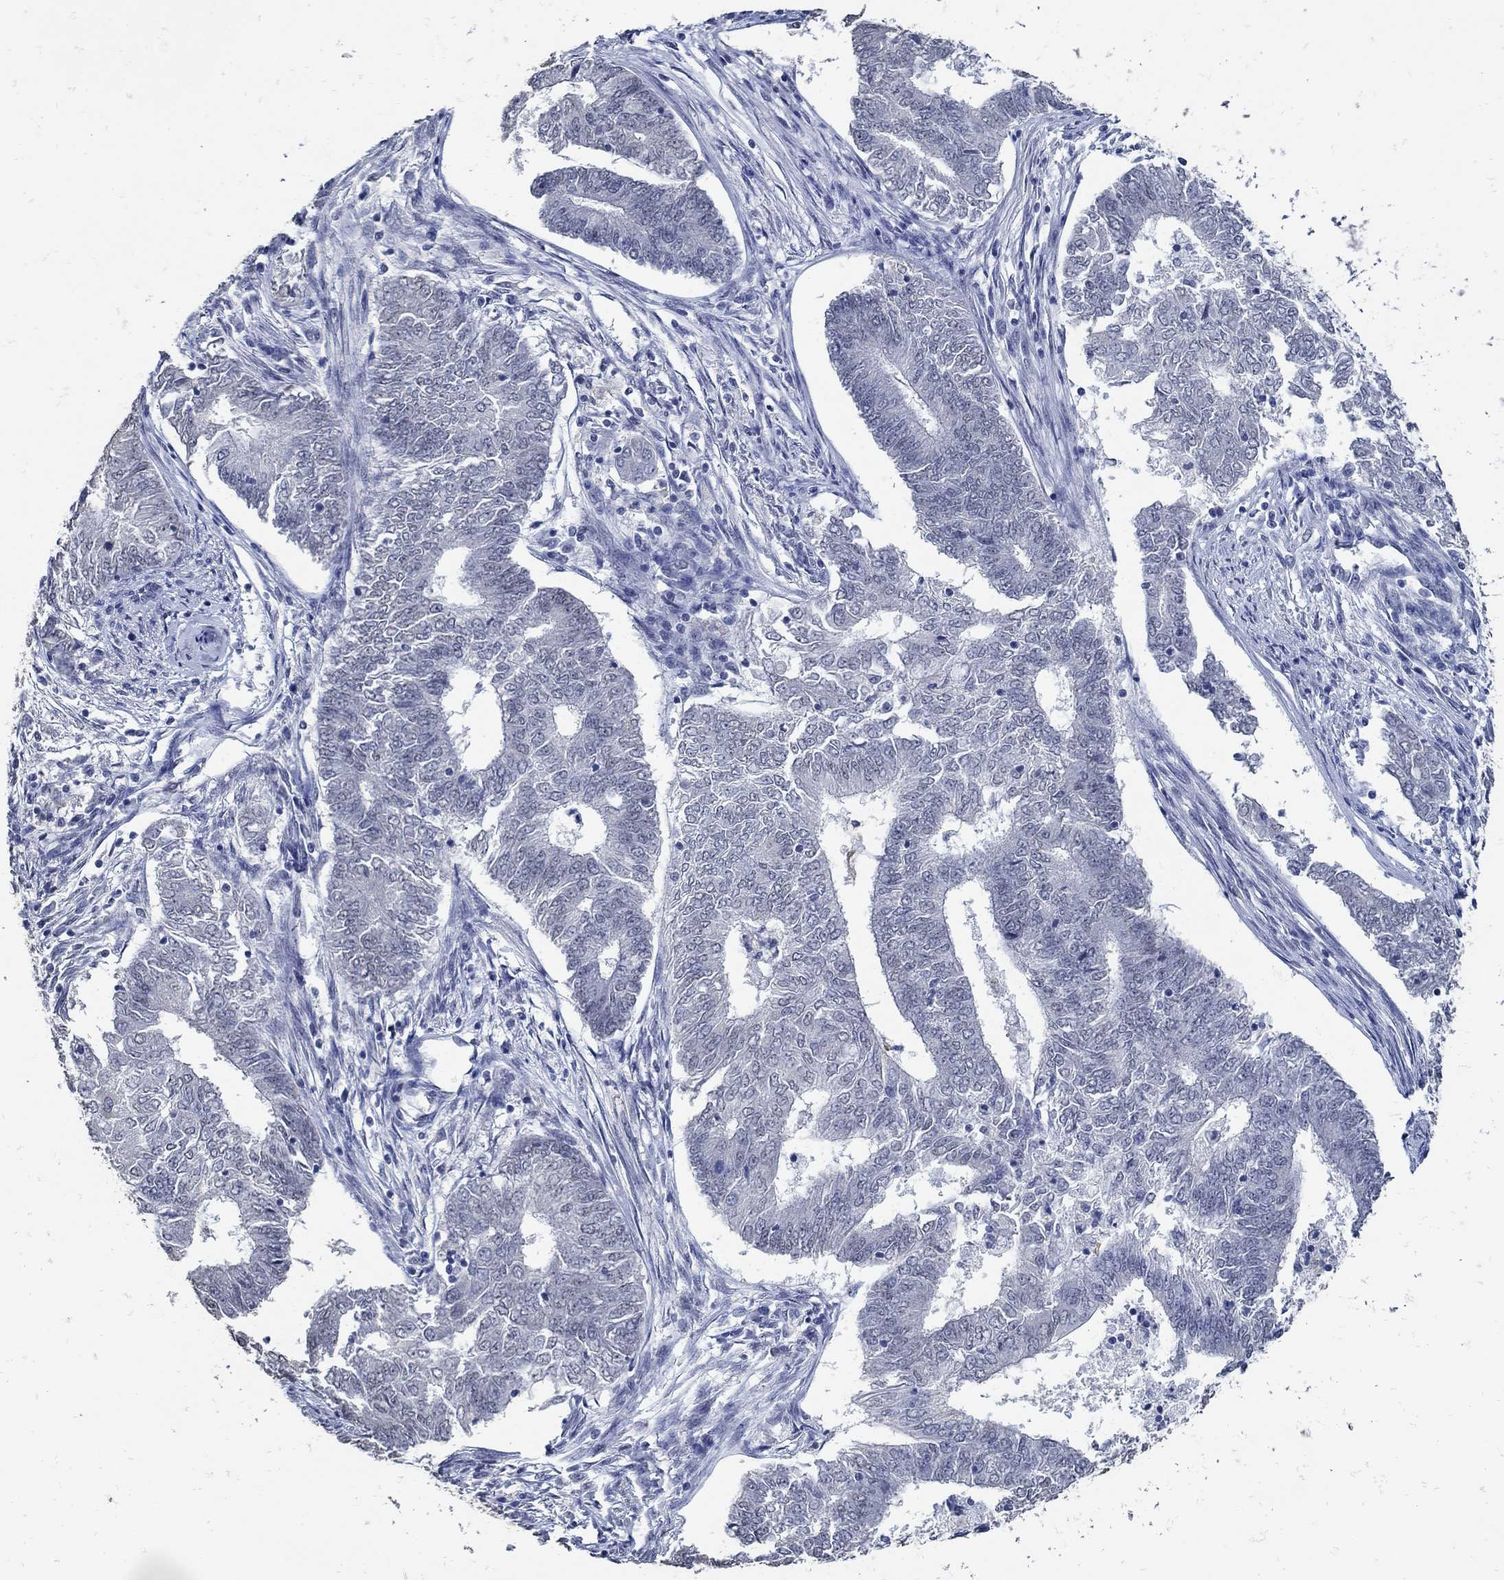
{"staining": {"intensity": "negative", "quantity": "none", "location": "none"}, "tissue": "endometrial cancer", "cell_type": "Tumor cells", "image_type": "cancer", "snomed": [{"axis": "morphology", "description": "Adenocarcinoma, NOS"}, {"axis": "topography", "description": "Endometrium"}], "caption": "Tumor cells show no significant staining in endometrial cancer.", "gene": "KCNN3", "patient": {"sex": "female", "age": 62}}